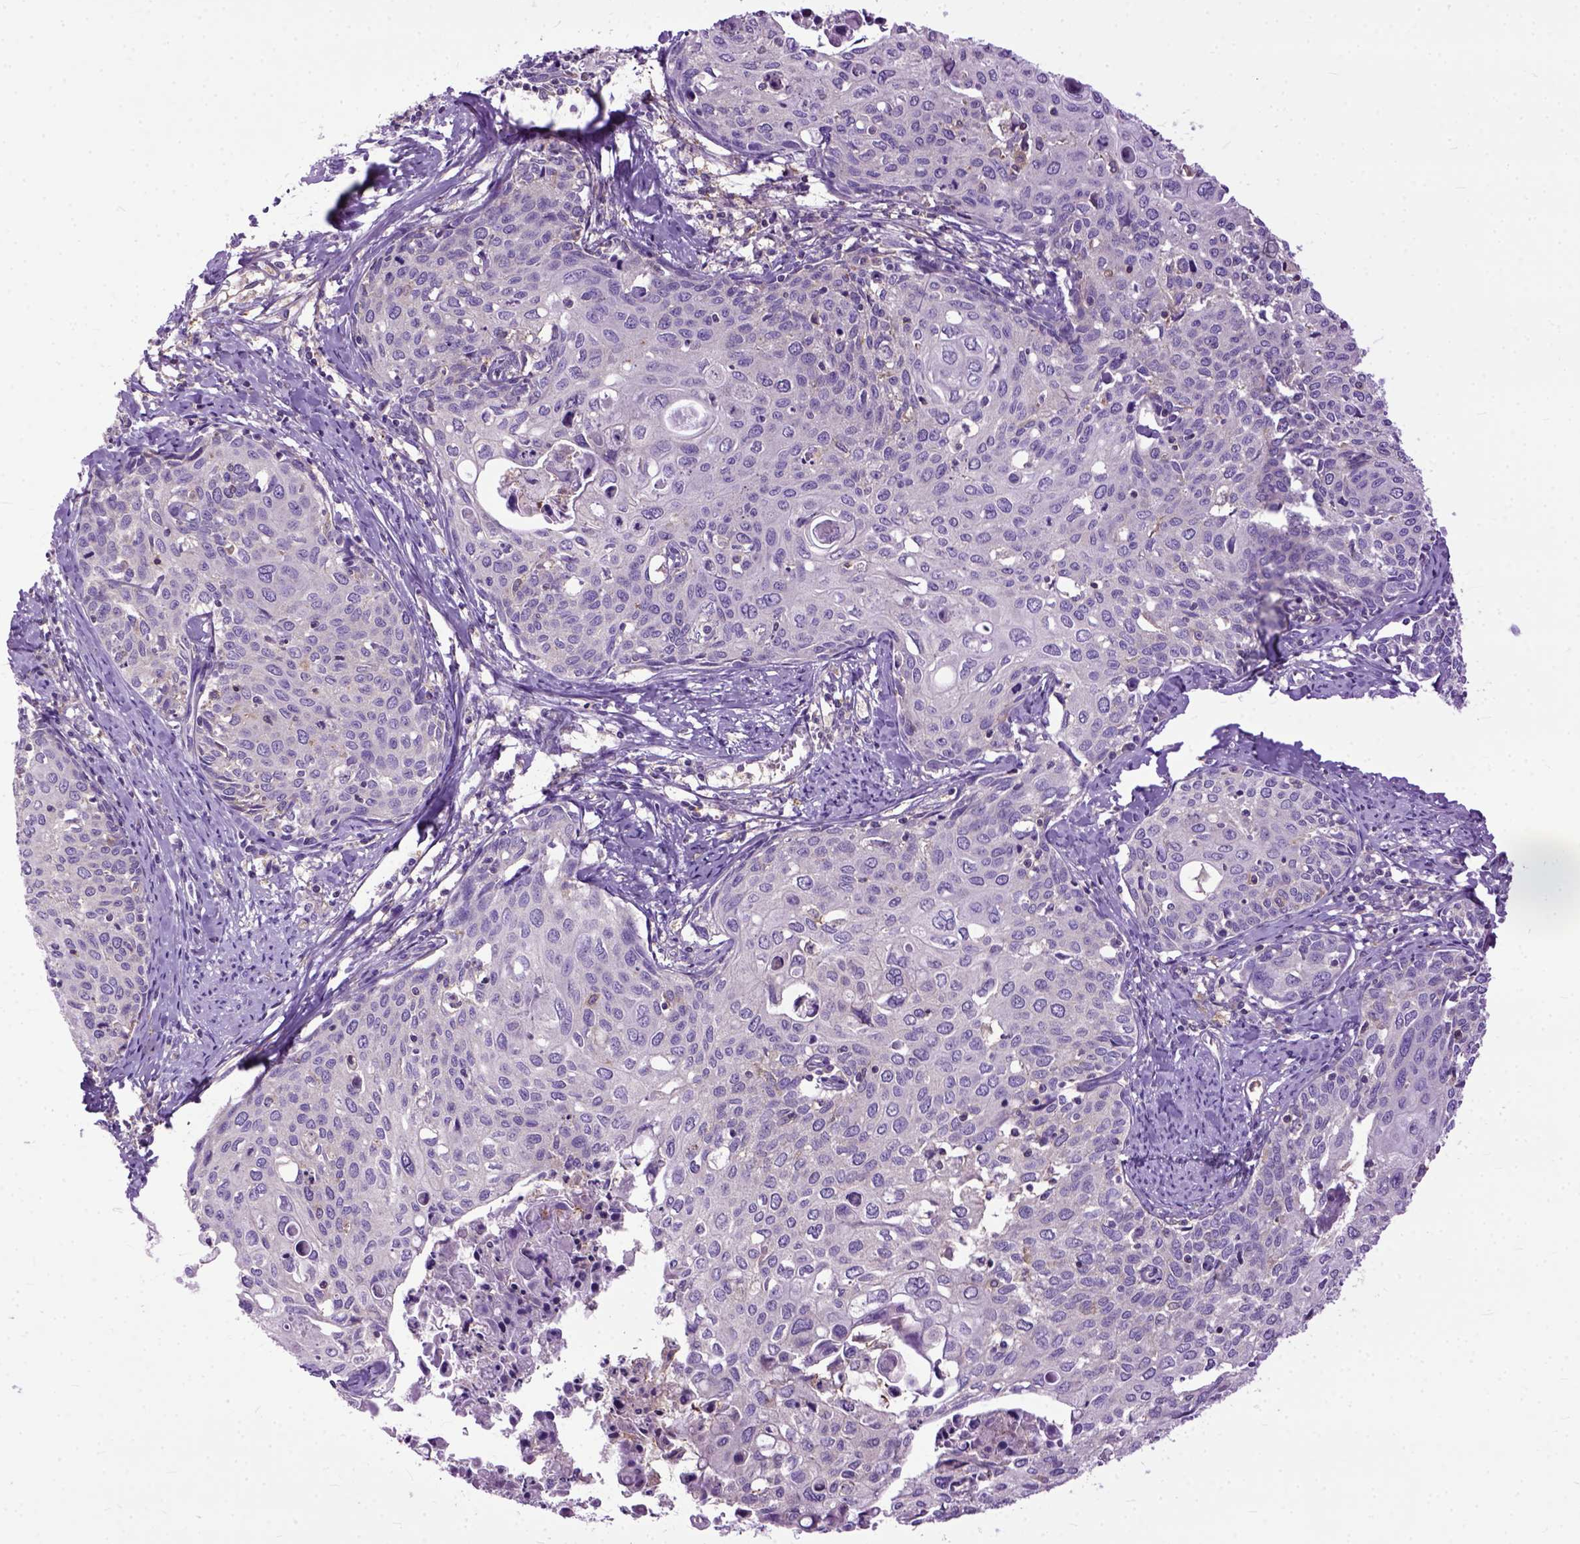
{"staining": {"intensity": "negative", "quantity": "none", "location": "none"}, "tissue": "cervical cancer", "cell_type": "Tumor cells", "image_type": "cancer", "snomed": [{"axis": "morphology", "description": "Squamous cell carcinoma, NOS"}, {"axis": "topography", "description": "Cervix"}], "caption": "Tumor cells show no significant staining in cervical cancer (squamous cell carcinoma).", "gene": "NAMPT", "patient": {"sex": "female", "age": 62}}